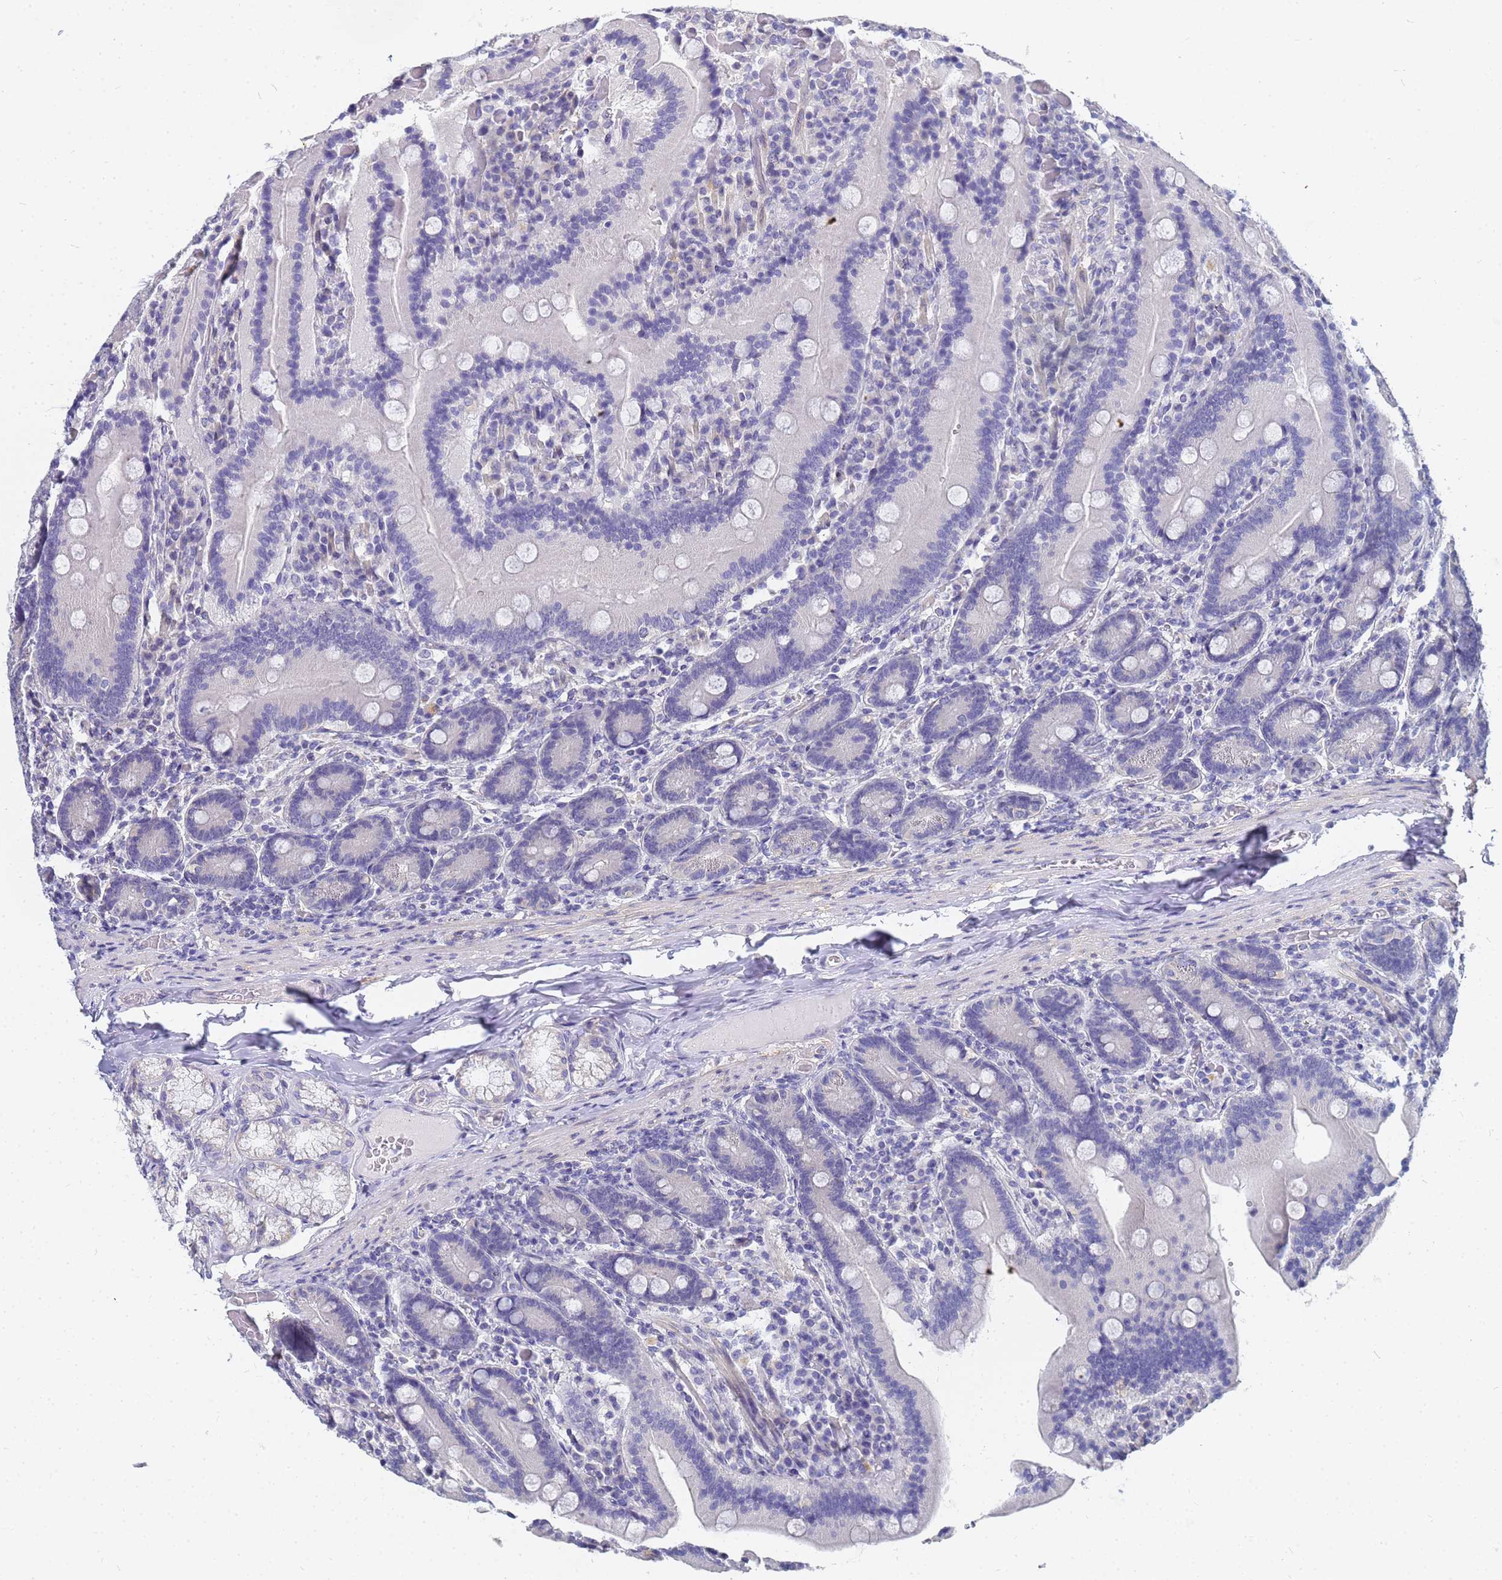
{"staining": {"intensity": "negative", "quantity": "none", "location": "none"}, "tissue": "duodenum", "cell_type": "Glandular cells", "image_type": "normal", "snomed": [{"axis": "morphology", "description": "Normal tissue, NOS"}, {"axis": "topography", "description": "Duodenum"}], "caption": "Glandular cells are negative for protein expression in benign human duodenum. (Stains: DAB (3,3'-diaminobenzidine) immunohistochemistry with hematoxylin counter stain, Microscopy: brightfield microscopy at high magnification).", "gene": "FAM166B", "patient": {"sex": "female", "age": 62}}